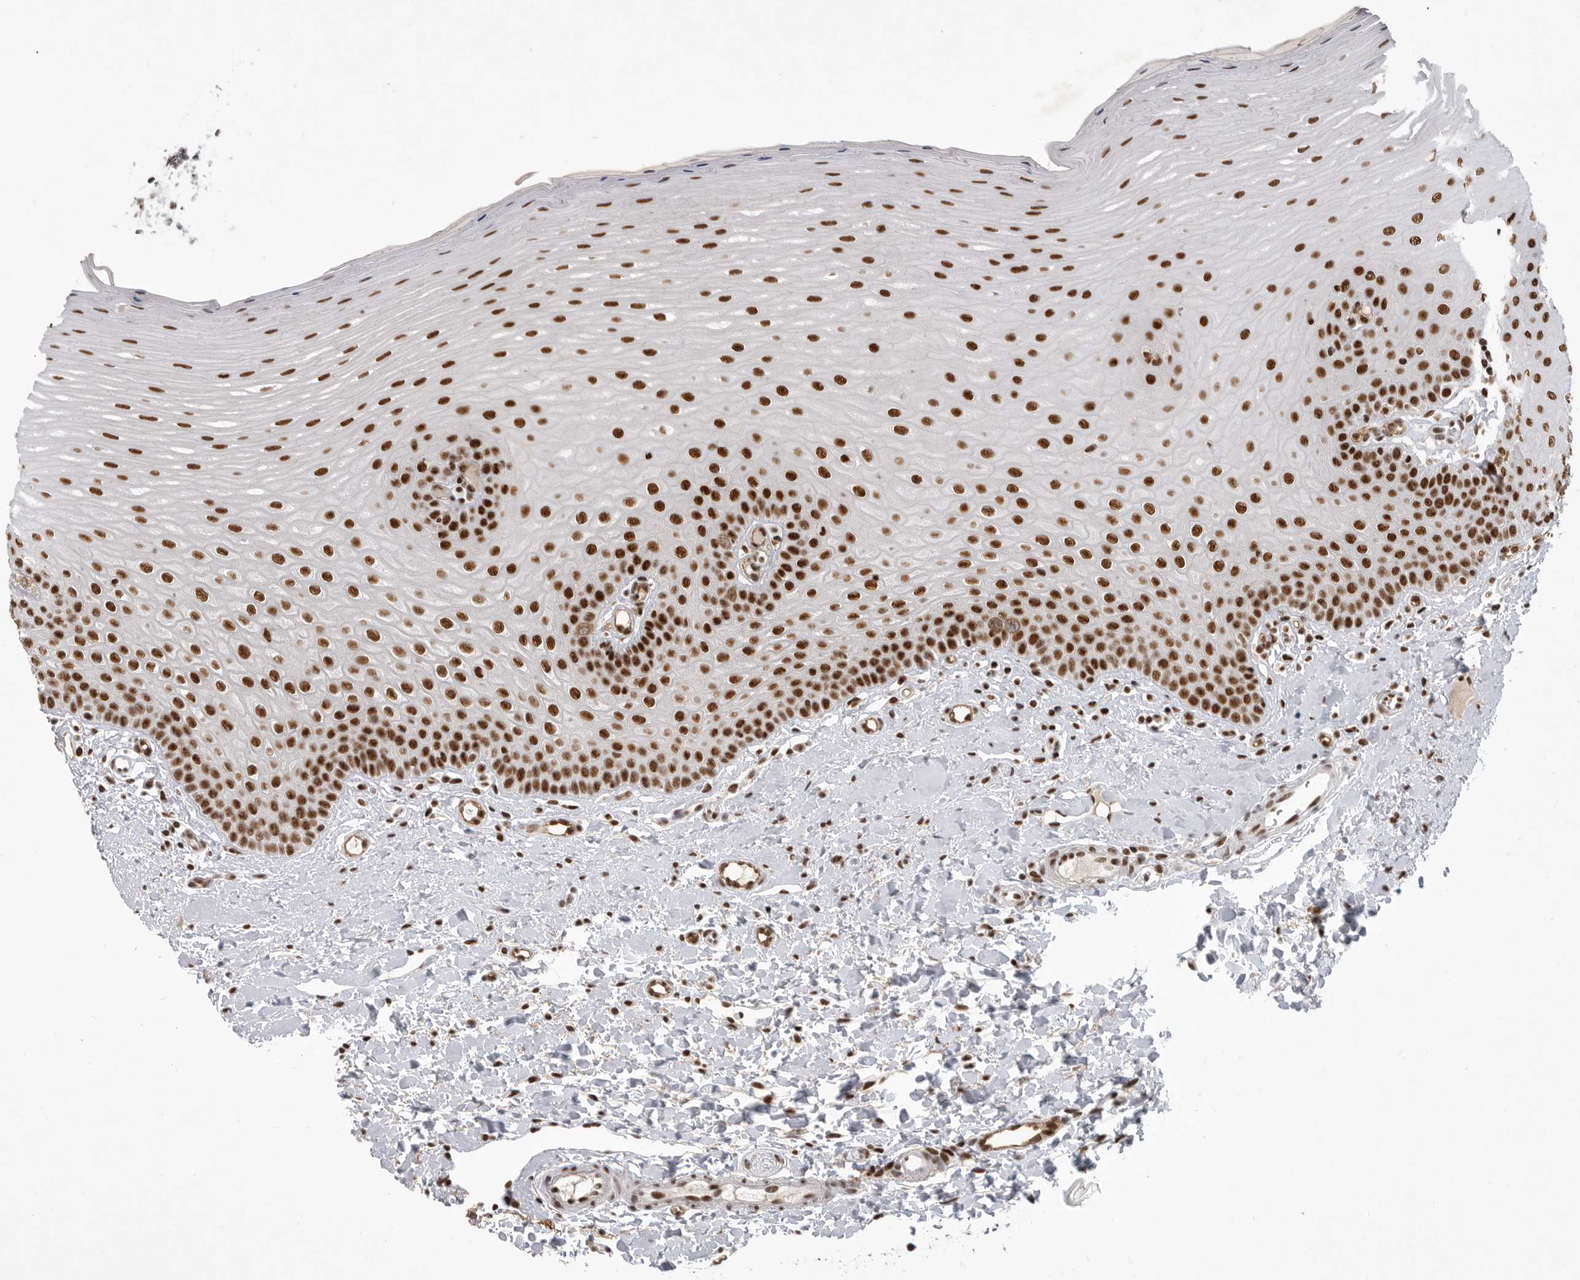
{"staining": {"intensity": "strong", "quantity": ">75%", "location": "nuclear"}, "tissue": "oral mucosa", "cell_type": "Squamous epithelial cells", "image_type": "normal", "snomed": [{"axis": "morphology", "description": "Normal tissue, NOS"}, {"axis": "topography", "description": "Oral tissue"}], "caption": "IHC of normal human oral mucosa demonstrates high levels of strong nuclear positivity in approximately >75% of squamous epithelial cells.", "gene": "PPP1R8", "patient": {"sex": "female", "age": 39}}